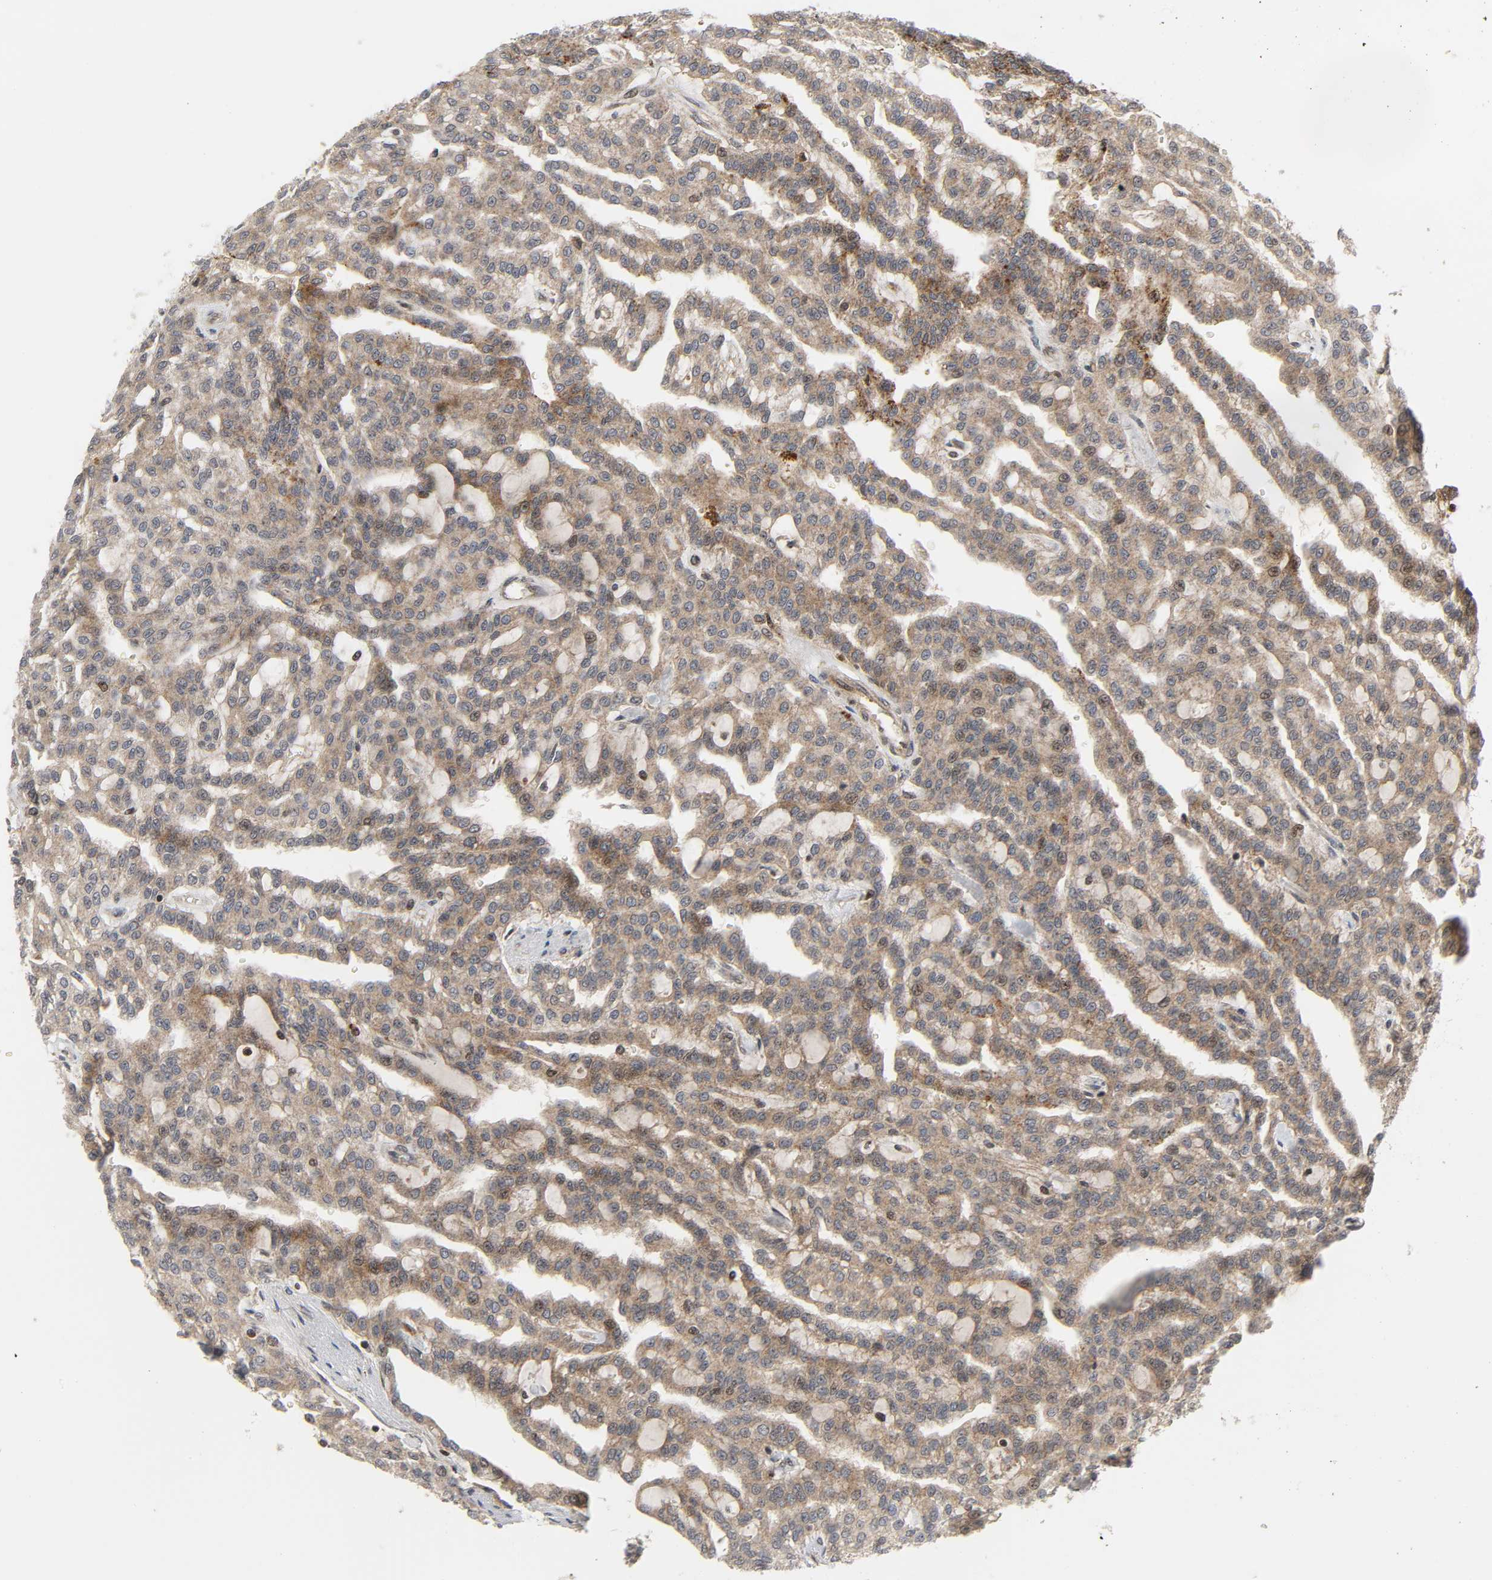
{"staining": {"intensity": "moderate", "quantity": ">75%", "location": "cytoplasmic/membranous"}, "tissue": "renal cancer", "cell_type": "Tumor cells", "image_type": "cancer", "snomed": [{"axis": "morphology", "description": "Adenocarcinoma, NOS"}, {"axis": "topography", "description": "Kidney"}], "caption": "Human renal cancer stained with a brown dye shows moderate cytoplasmic/membranous positive positivity in approximately >75% of tumor cells.", "gene": "CHUK", "patient": {"sex": "male", "age": 63}}